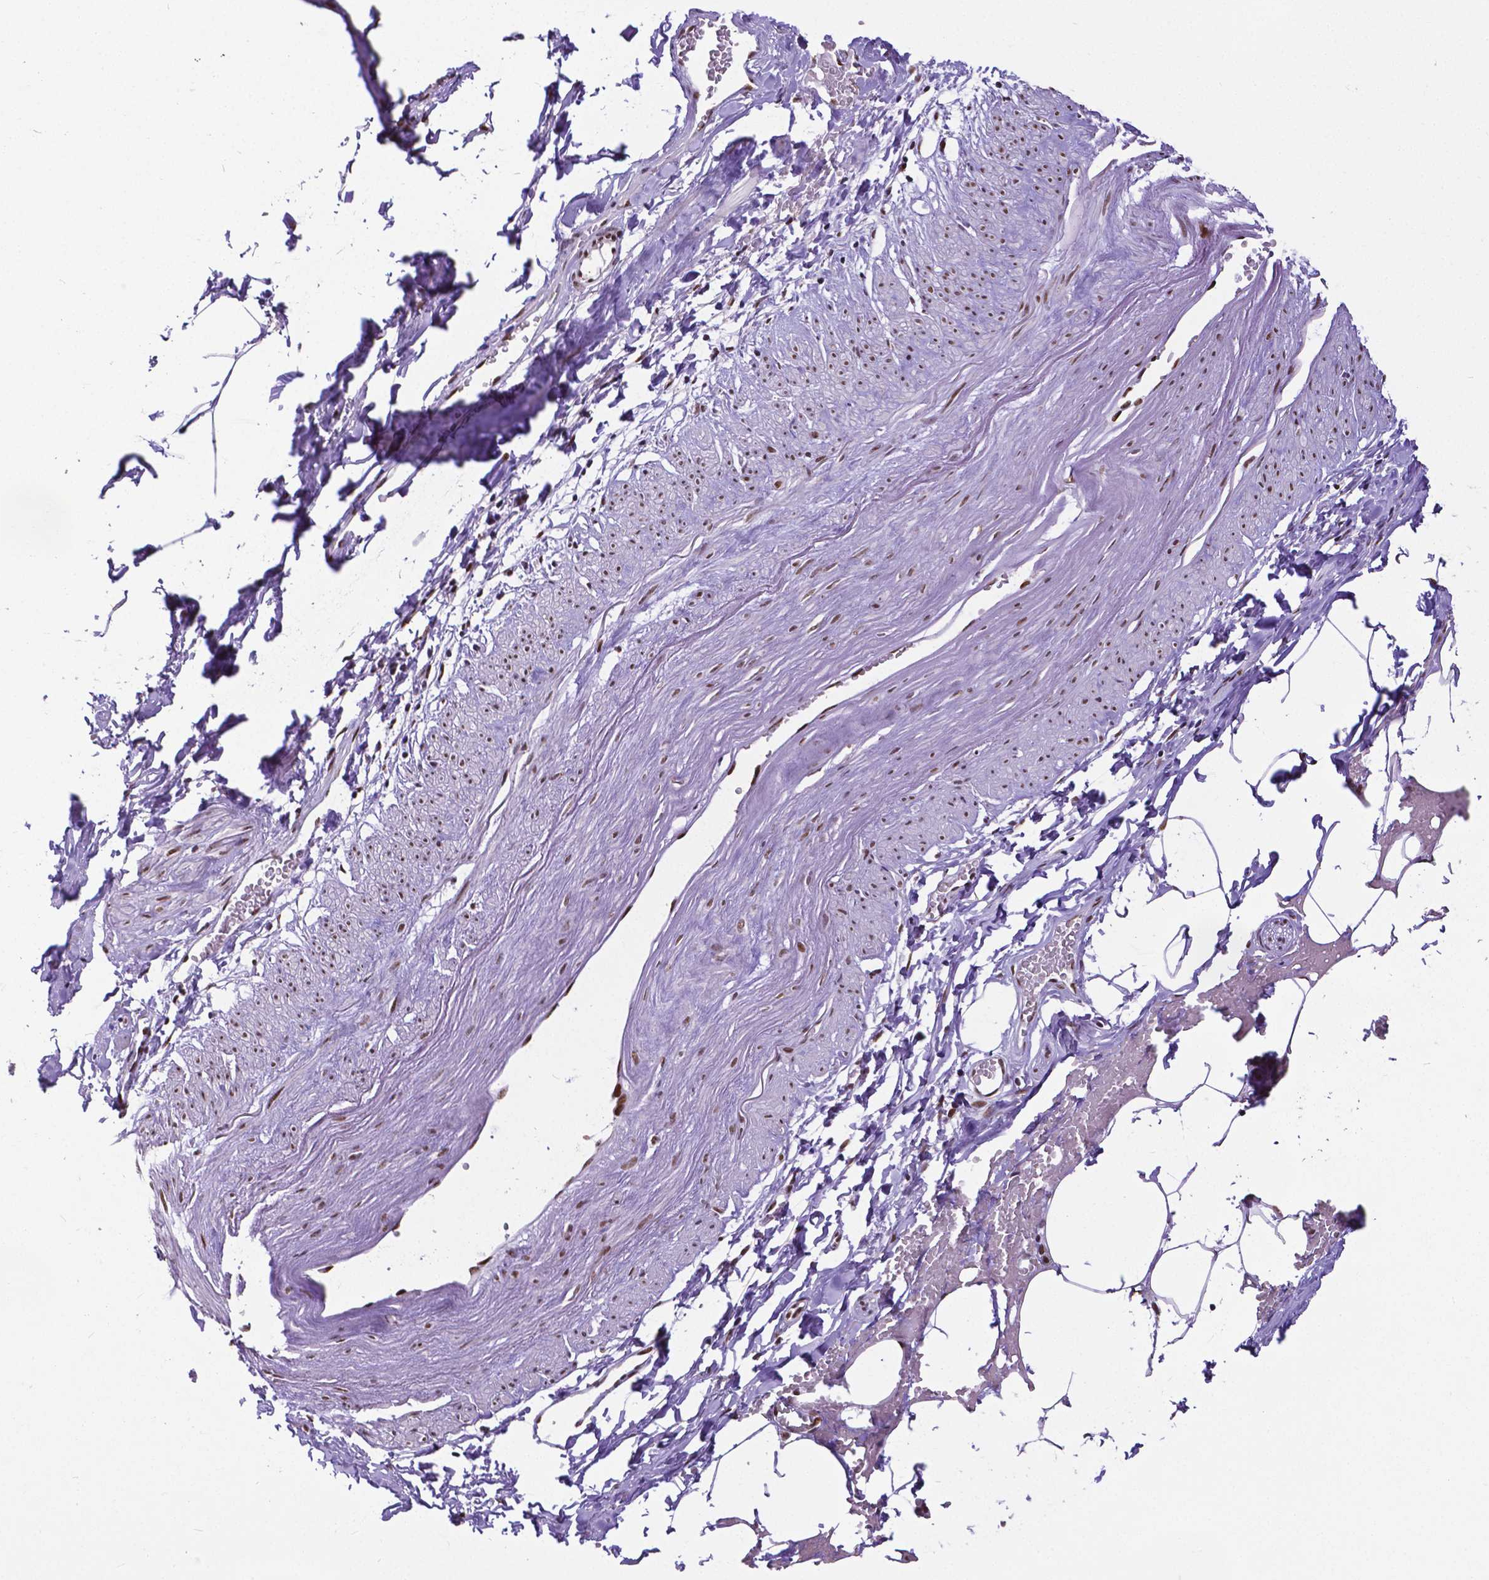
{"staining": {"intensity": "strong", "quantity": ">75%", "location": "nuclear"}, "tissue": "adipose tissue", "cell_type": "Adipocytes", "image_type": "normal", "snomed": [{"axis": "morphology", "description": "Normal tissue, NOS"}, {"axis": "topography", "description": "Prostate"}, {"axis": "topography", "description": "Peripheral nerve tissue"}], "caption": "Immunohistochemical staining of normal human adipose tissue displays >75% levels of strong nuclear protein positivity in approximately >75% of adipocytes.", "gene": "ATRX", "patient": {"sex": "male", "age": 55}}